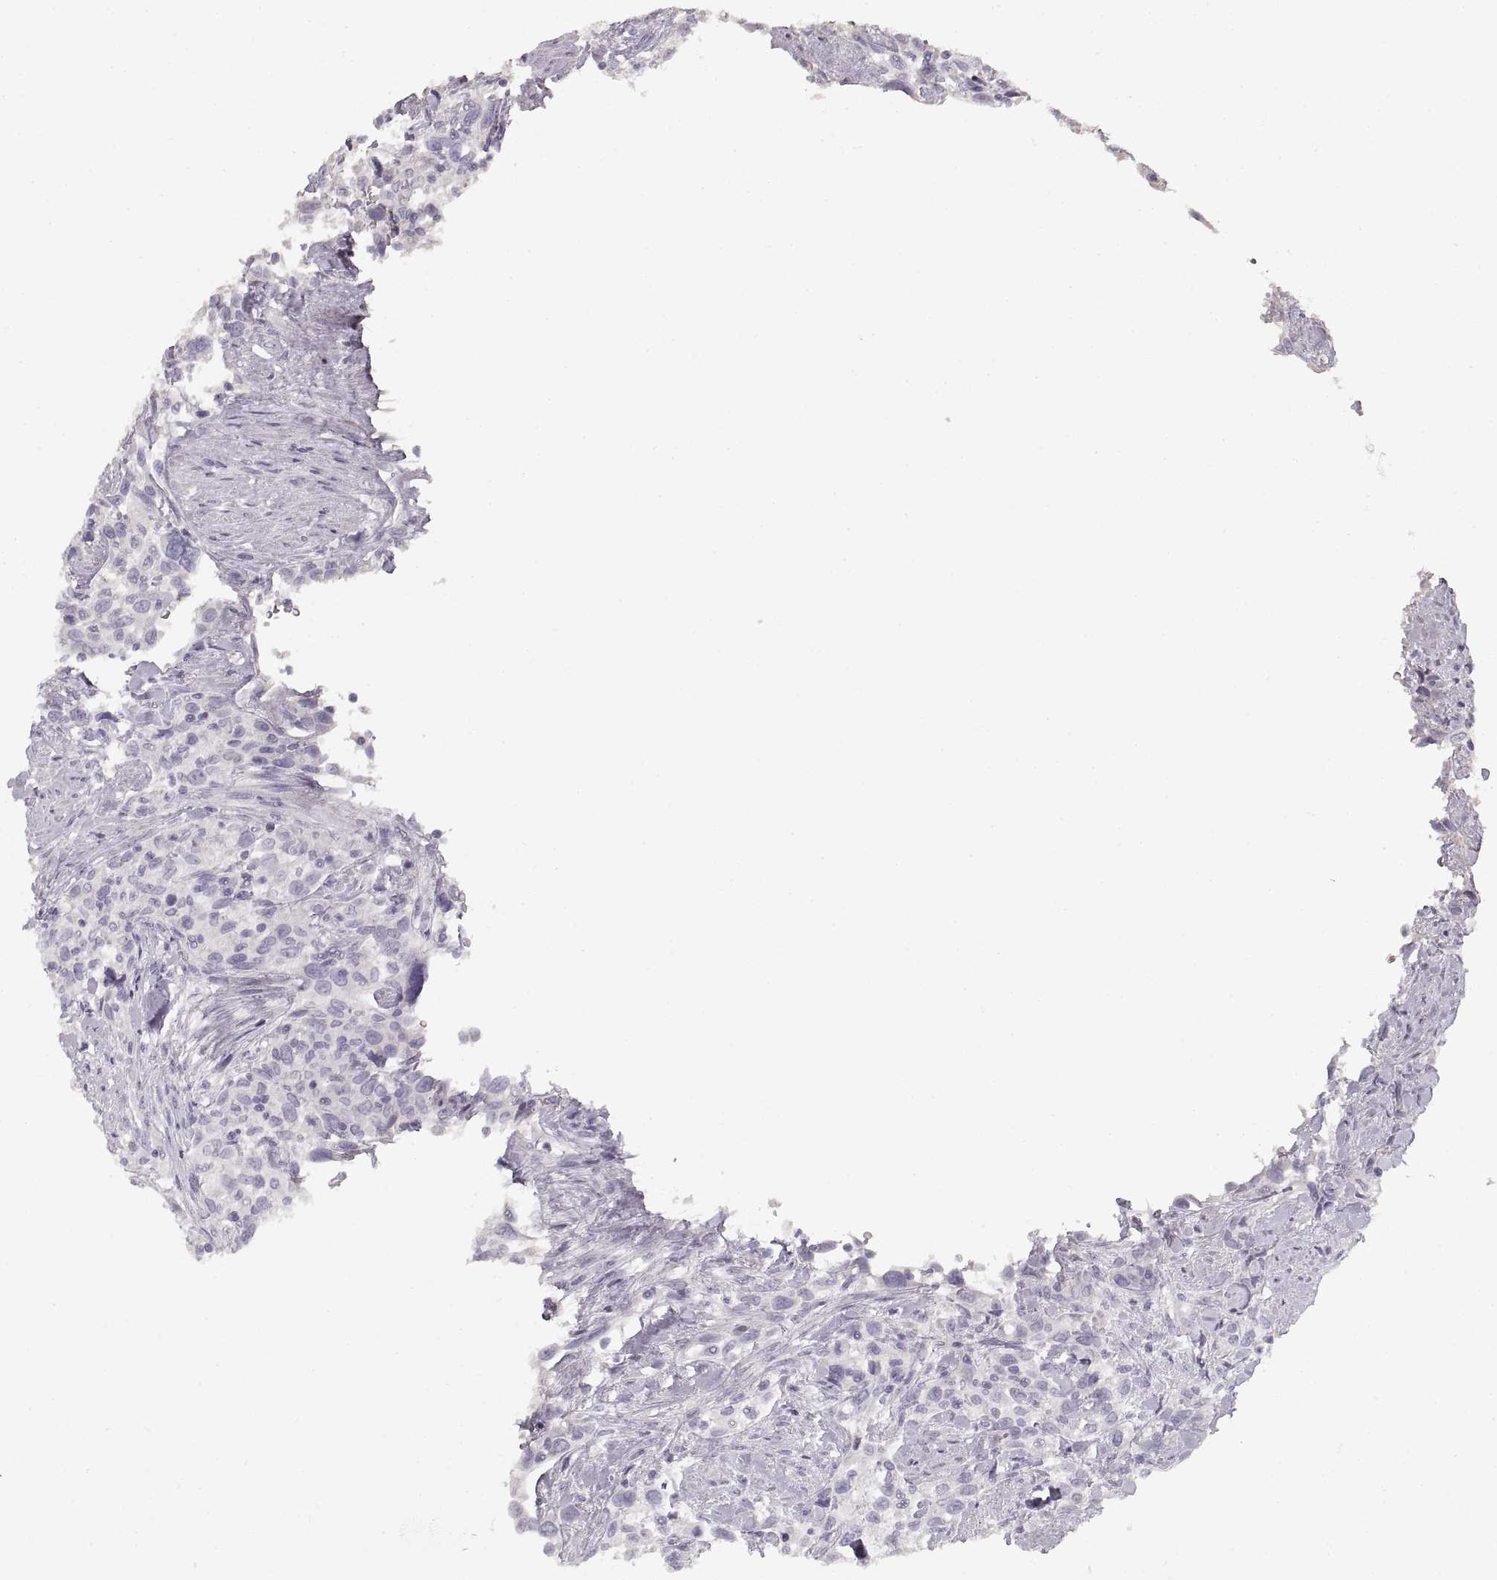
{"staining": {"intensity": "negative", "quantity": "none", "location": "none"}, "tissue": "urothelial cancer", "cell_type": "Tumor cells", "image_type": "cancer", "snomed": [{"axis": "morphology", "description": "Urothelial carcinoma, NOS"}, {"axis": "morphology", "description": "Urothelial carcinoma, High grade"}, {"axis": "topography", "description": "Urinary bladder"}], "caption": "High magnification brightfield microscopy of urothelial cancer stained with DAB (brown) and counterstained with hematoxylin (blue): tumor cells show no significant positivity. Brightfield microscopy of immunohistochemistry (IHC) stained with DAB (3,3'-diaminobenzidine) (brown) and hematoxylin (blue), captured at high magnification.", "gene": "ZP3", "patient": {"sex": "female", "age": 64}}